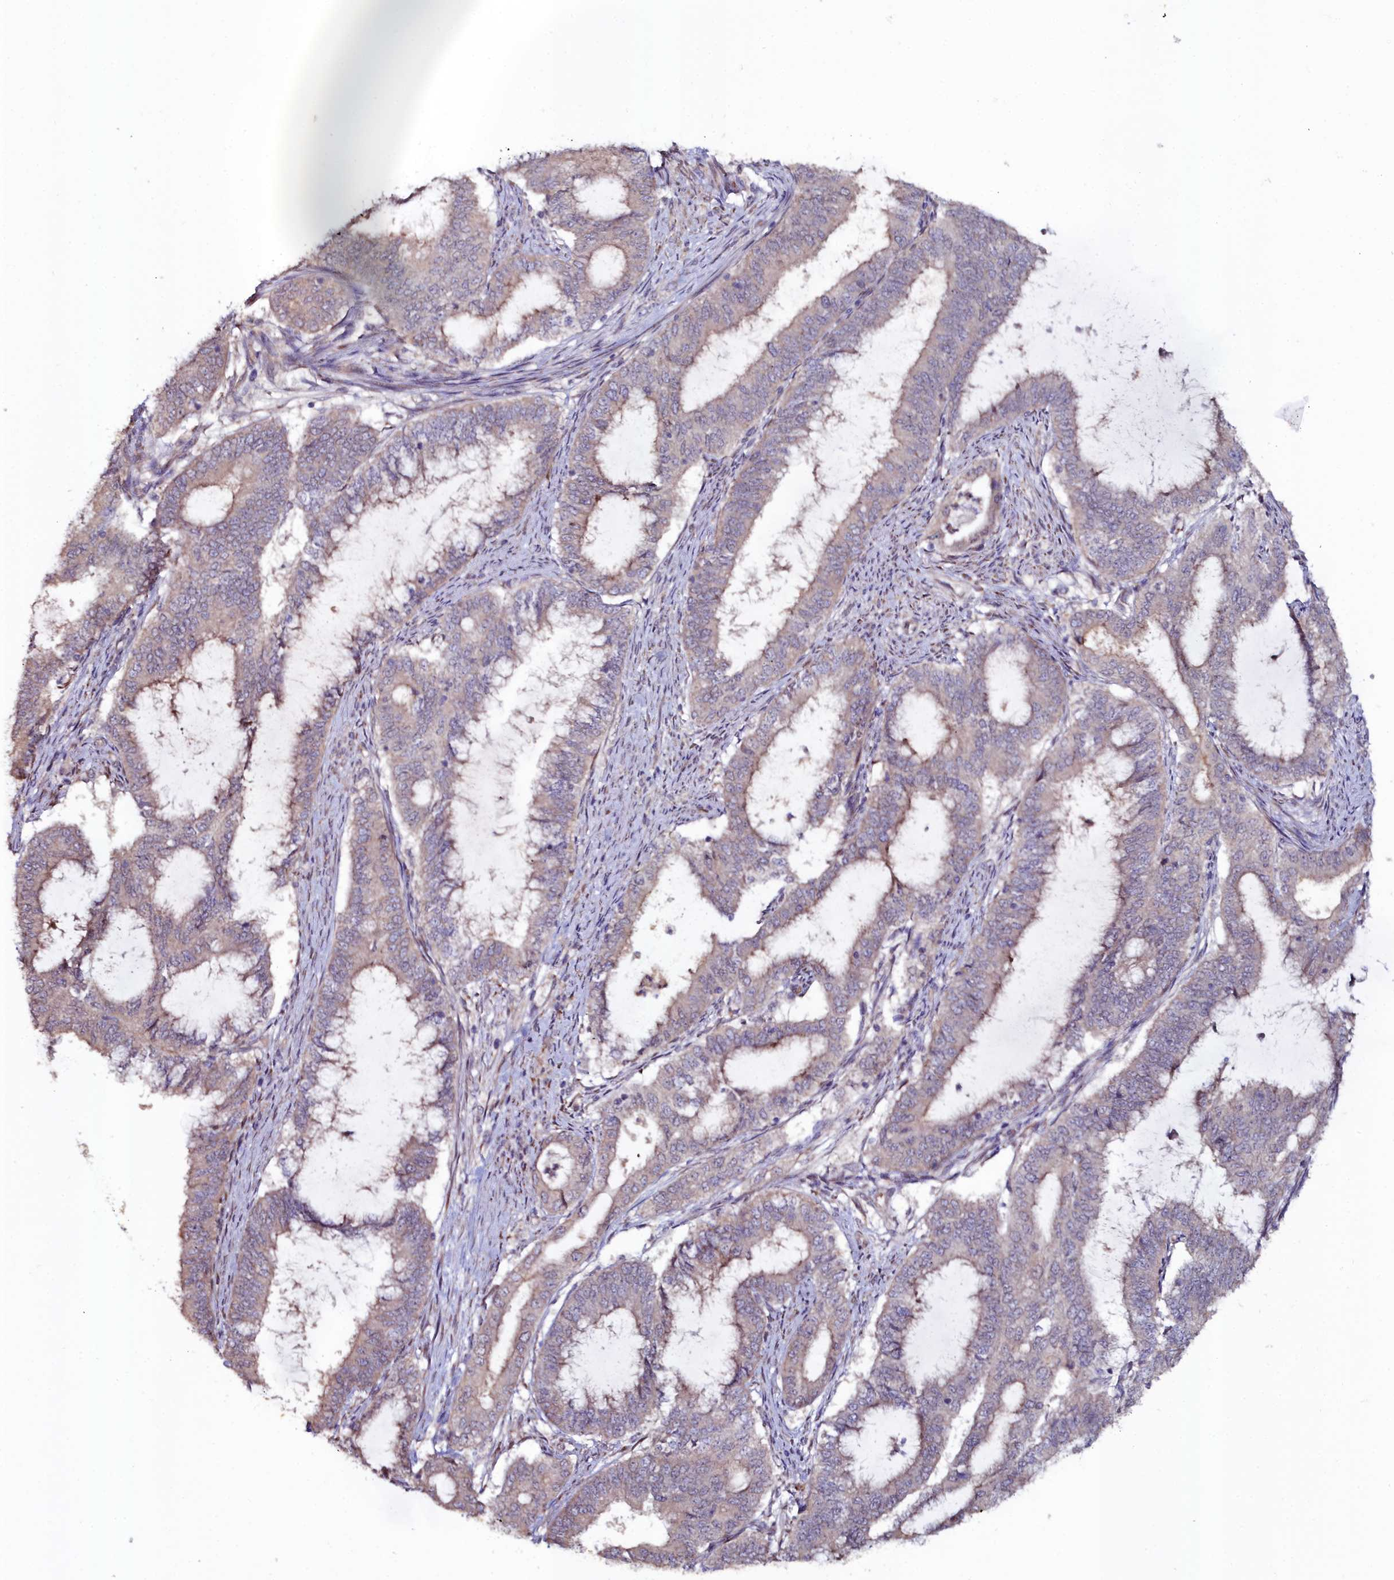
{"staining": {"intensity": "weak", "quantity": "<25%", "location": "cytoplasmic/membranous"}, "tissue": "endometrial cancer", "cell_type": "Tumor cells", "image_type": "cancer", "snomed": [{"axis": "morphology", "description": "Adenocarcinoma, NOS"}, {"axis": "topography", "description": "Endometrium"}], "caption": "DAB (3,3'-diaminobenzidine) immunohistochemical staining of adenocarcinoma (endometrial) shows no significant staining in tumor cells.", "gene": "C4orf19", "patient": {"sex": "female", "age": 51}}